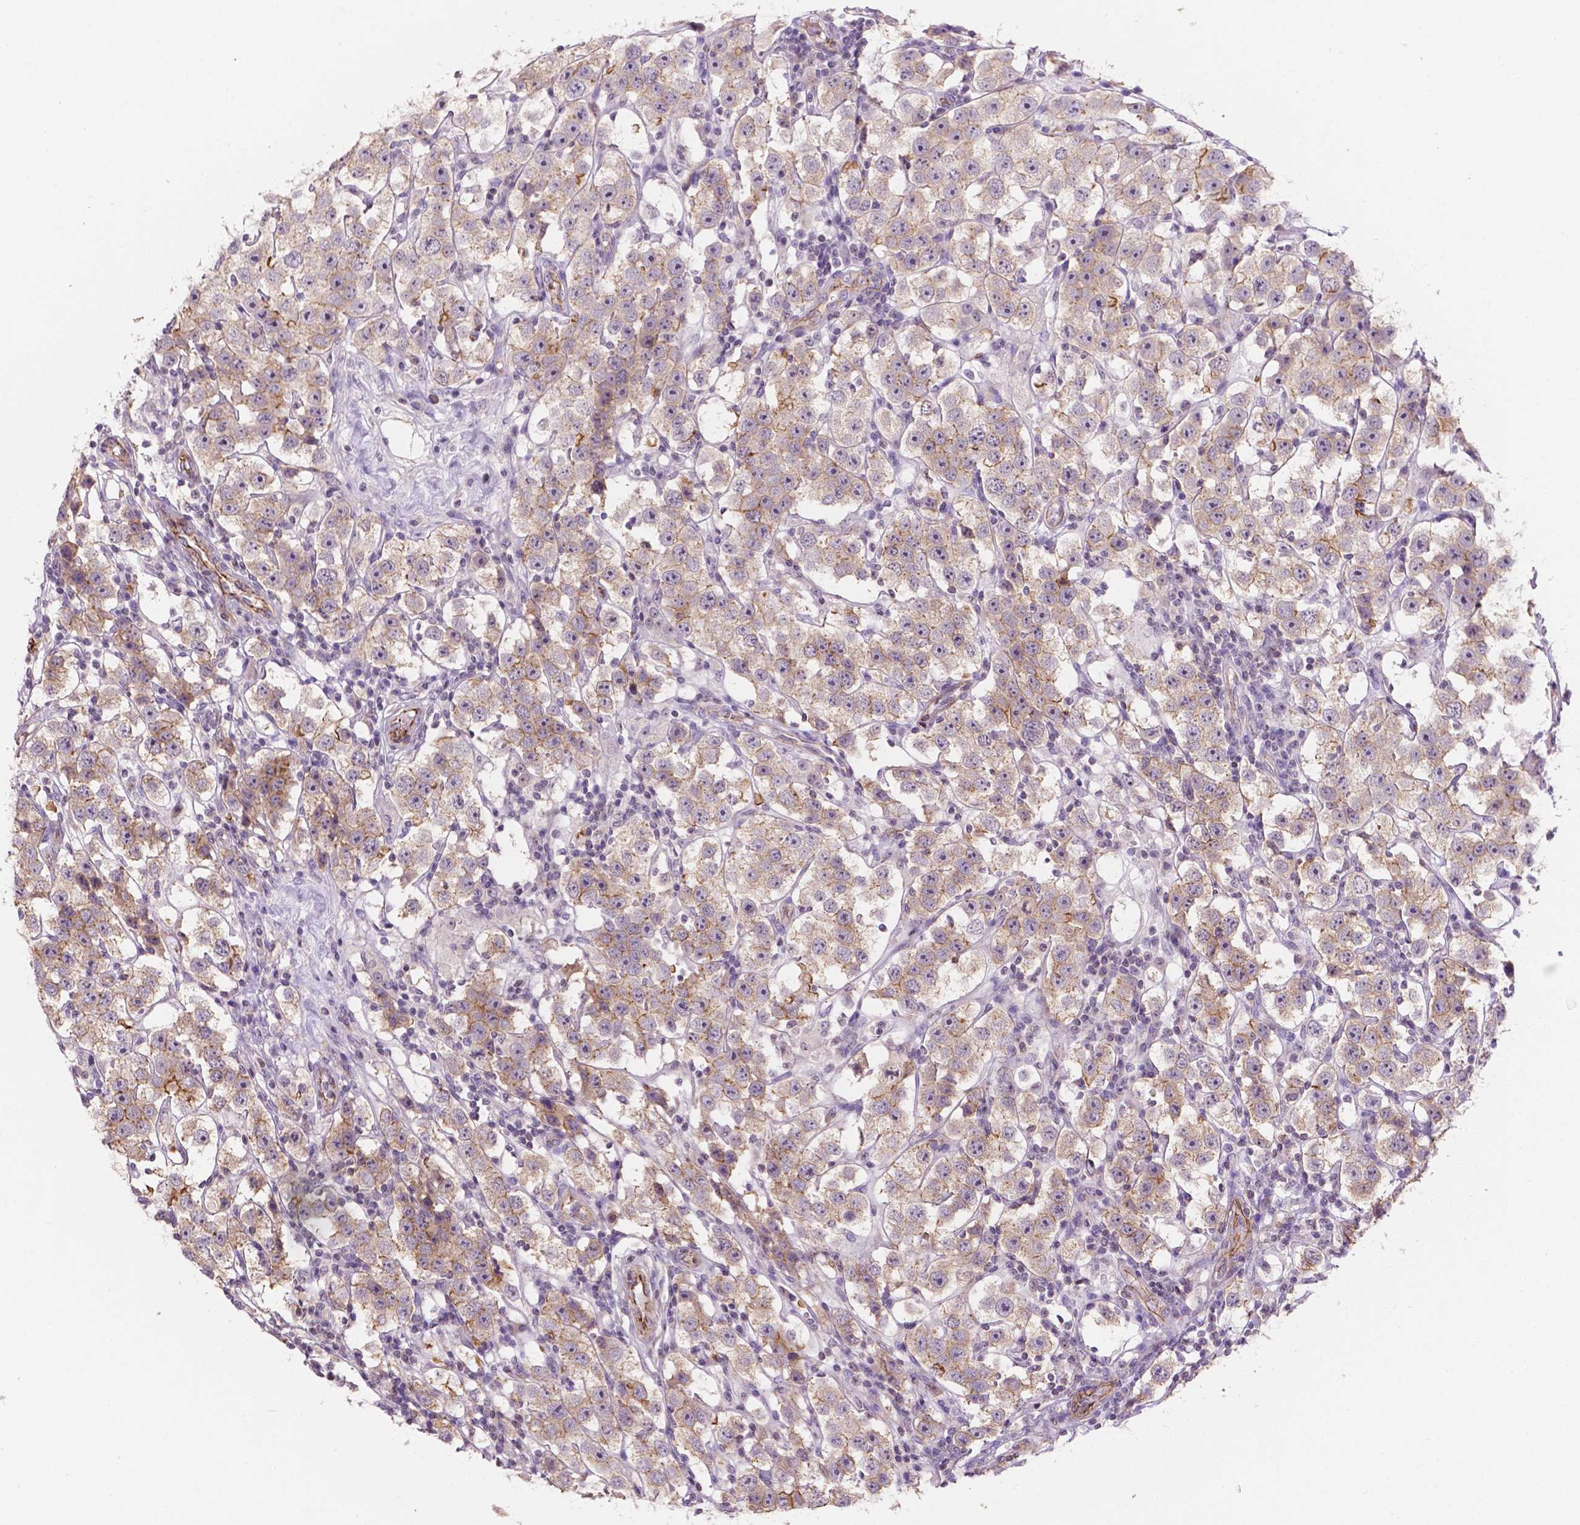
{"staining": {"intensity": "weak", "quantity": ">75%", "location": "cytoplasmic/membranous"}, "tissue": "testis cancer", "cell_type": "Tumor cells", "image_type": "cancer", "snomed": [{"axis": "morphology", "description": "Seminoma, NOS"}, {"axis": "topography", "description": "Testis"}], "caption": "Approximately >75% of tumor cells in seminoma (testis) show weak cytoplasmic/membranous protein positivity as visualized by brown immunohistochemical staining.", "gene": "ARL5C", "patient": {"sex": "male", "age": 37}}